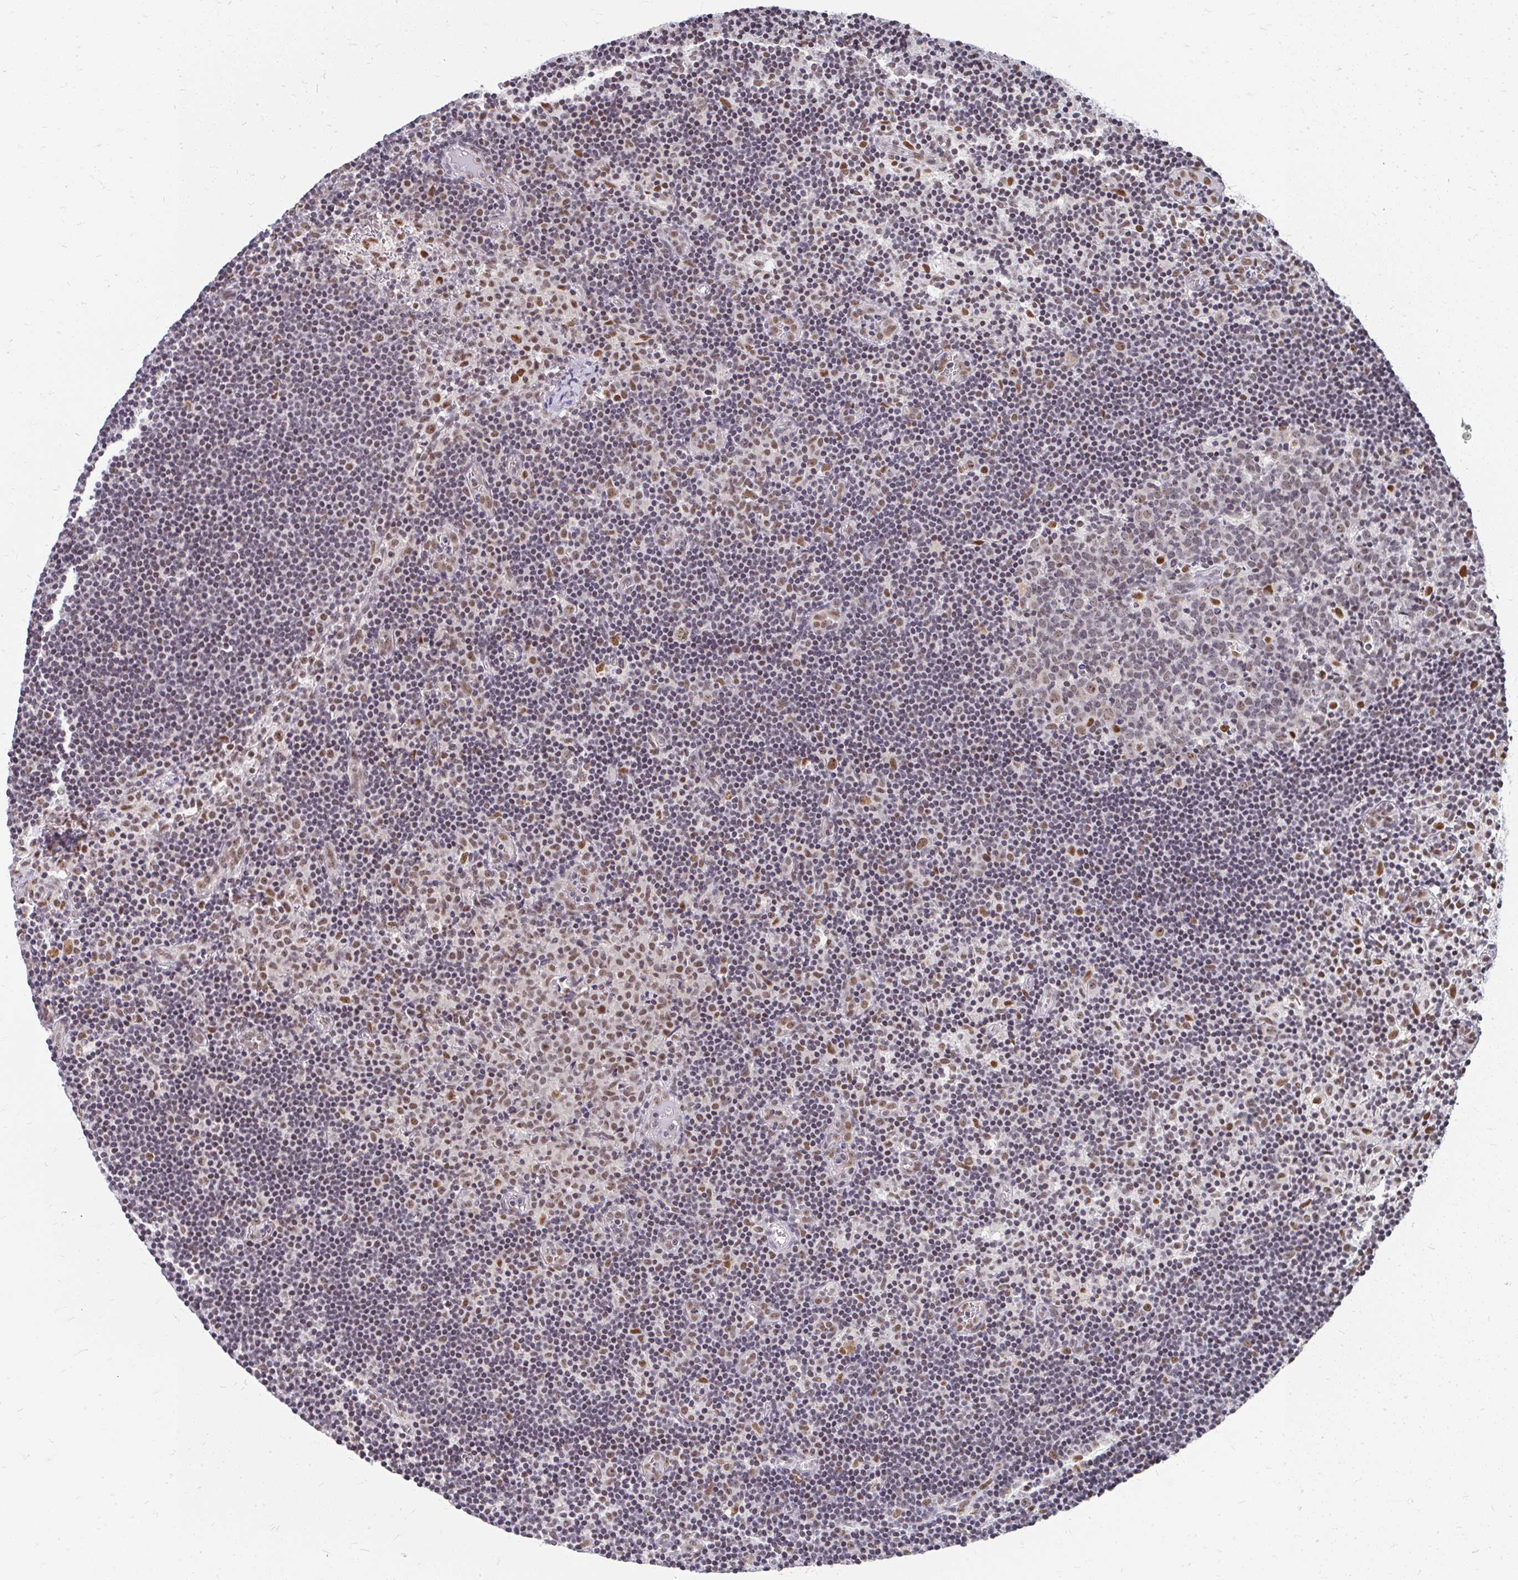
{"staining": {"intensity": "moderate", "quantity": "<25%", "location": "nuclear"}, "tissue": "lymph node", "cell_type": "Germinal center cells", "image_type": "normal", "snomed": [{"axis": "morphology", "description": "Normal tissue, NOS"}, {"axis": "topography", "description": "Lymph node"}], "caption": "This is an image of IHC staining of unremarkable lymph node, which shows moderate positivity in the nuclear of germinal center cells.", "gene": "GTF2H1", "patient": {"sex": "female", "age": 45}}